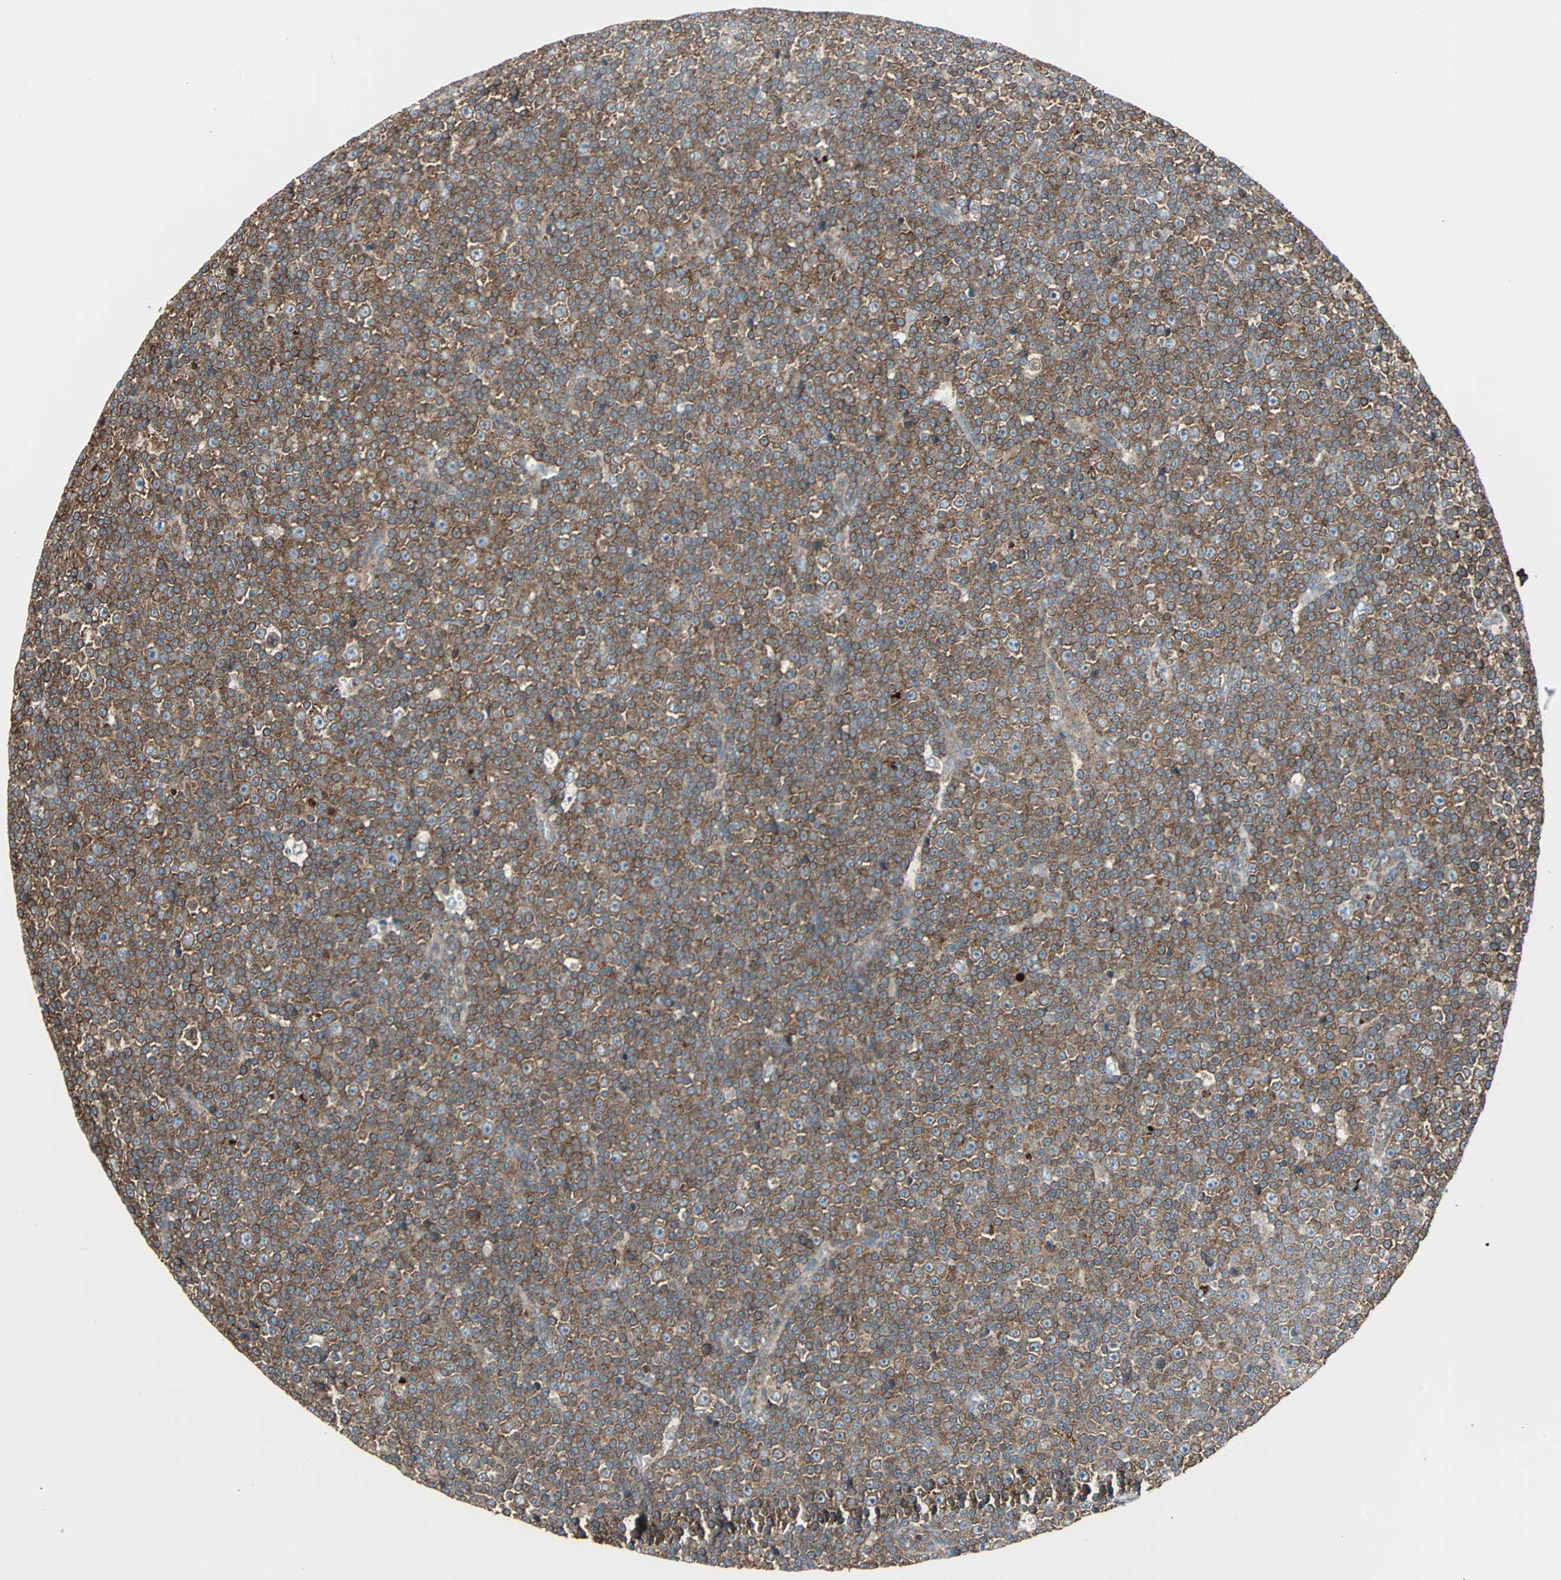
{"staining": {"intensity": "strong", "quantity": ">75%", "location": "cytoplasmic/membranous"}, "tissue": "lymphoma", "cell_type": "Tumor cells", "image_type": "cancer", "snomed": [{"axis": "morphology", "description": "Malignant lymphoma, non-Hodgkin's type, Low grade"}, {"axis": "topography", "description": "Lymph node"}], "caption": "Low-grade malignant lymphoma, non-Hodgkin's type stained with DAB (3,3'-diaminobenzidine) immunohistochemistry (IHC) demonstrates high levels of strong cytoplasmic/membranous positivity in about >75% of tumor cells.", "gene": "RELA", "patient": {"sex": "female", "age": 67}}